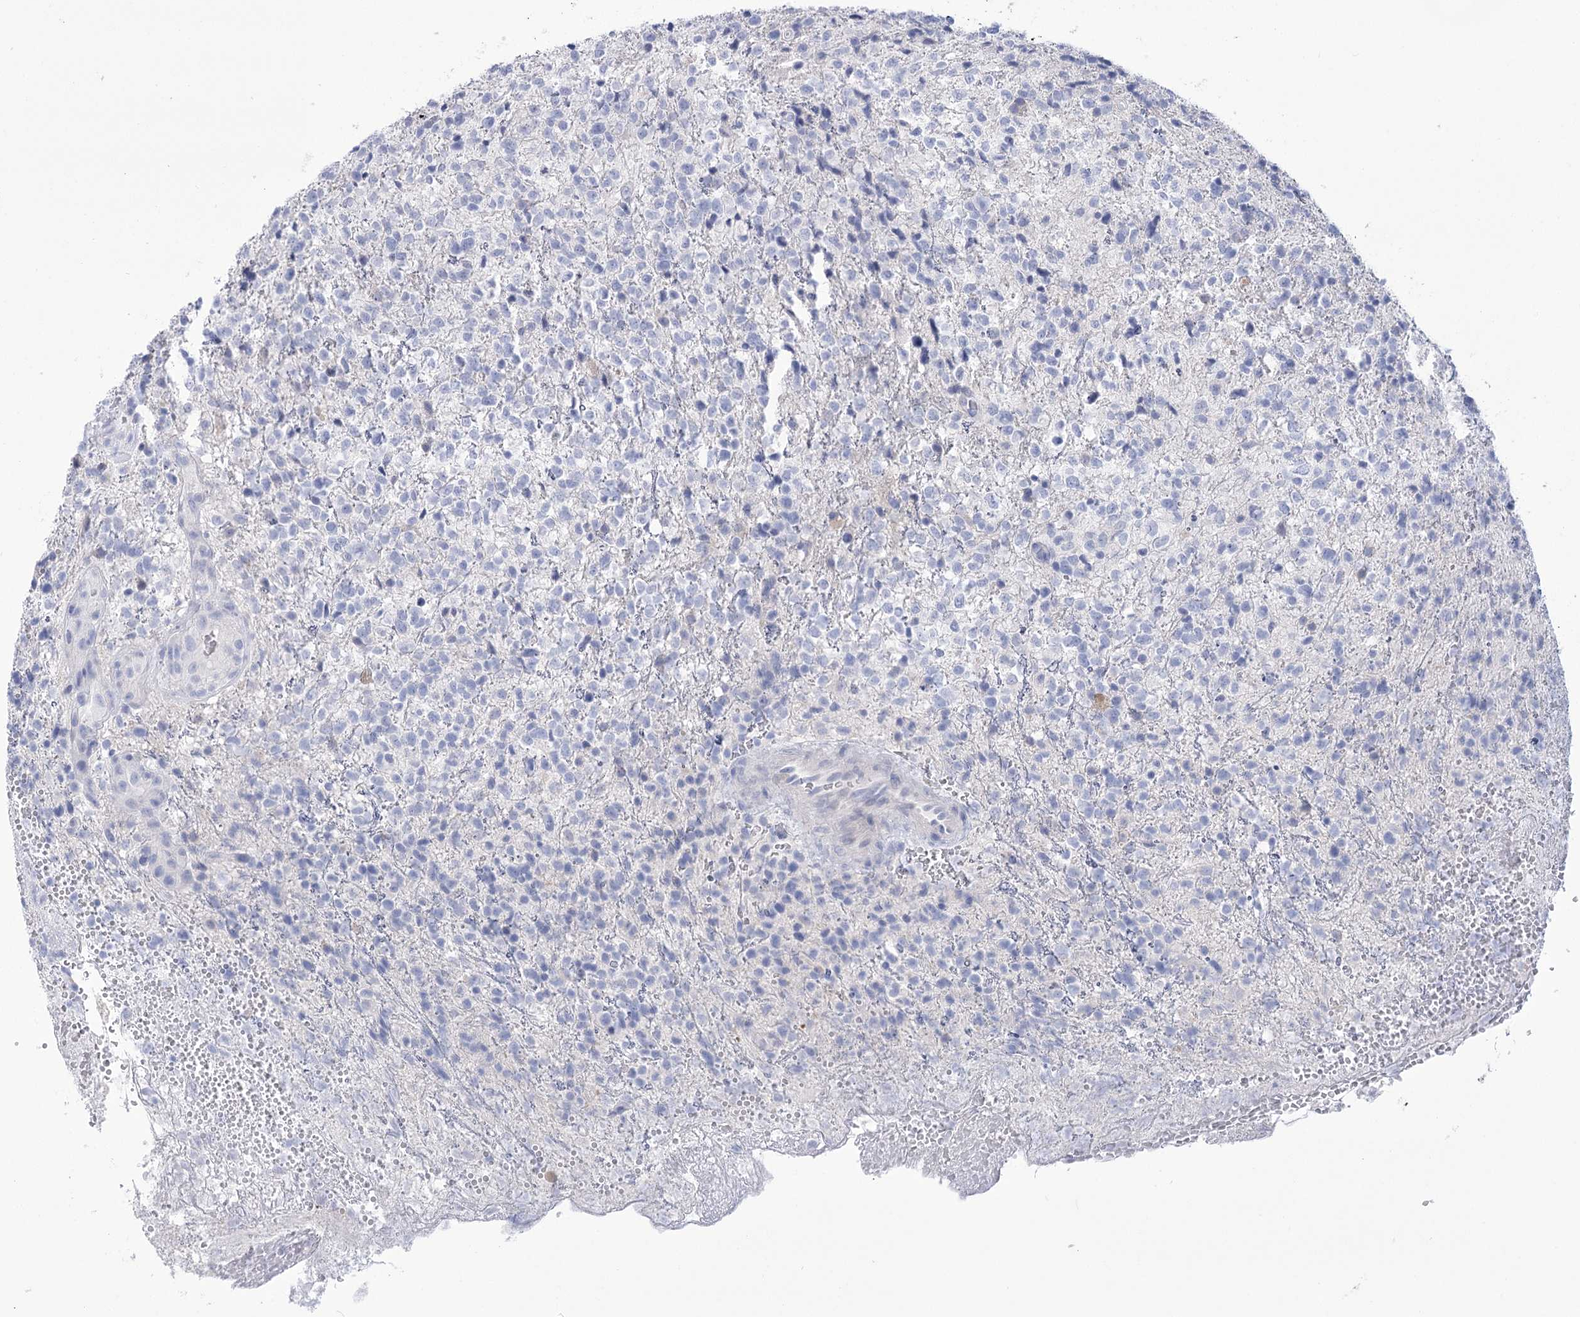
{"staining": {"intensity": "negative", "quantity": "none", "location": "none"}, "tissue": "glioma", "cell_type": "Tumor cells", "image_type": "cancer", "snomed": [{"axis": "morphology", "description": "Glioma, malignant, High grade"}, {"axis": "topography", "description": "Brain"}], "caption": "The immunohistochemistry (IHC) histopathology image has no significant positivity in tumor cells of malignant glioma (high-grade) tissue.", "gene": "PBLD", "patient": {"sex": "male", "age": 56}}